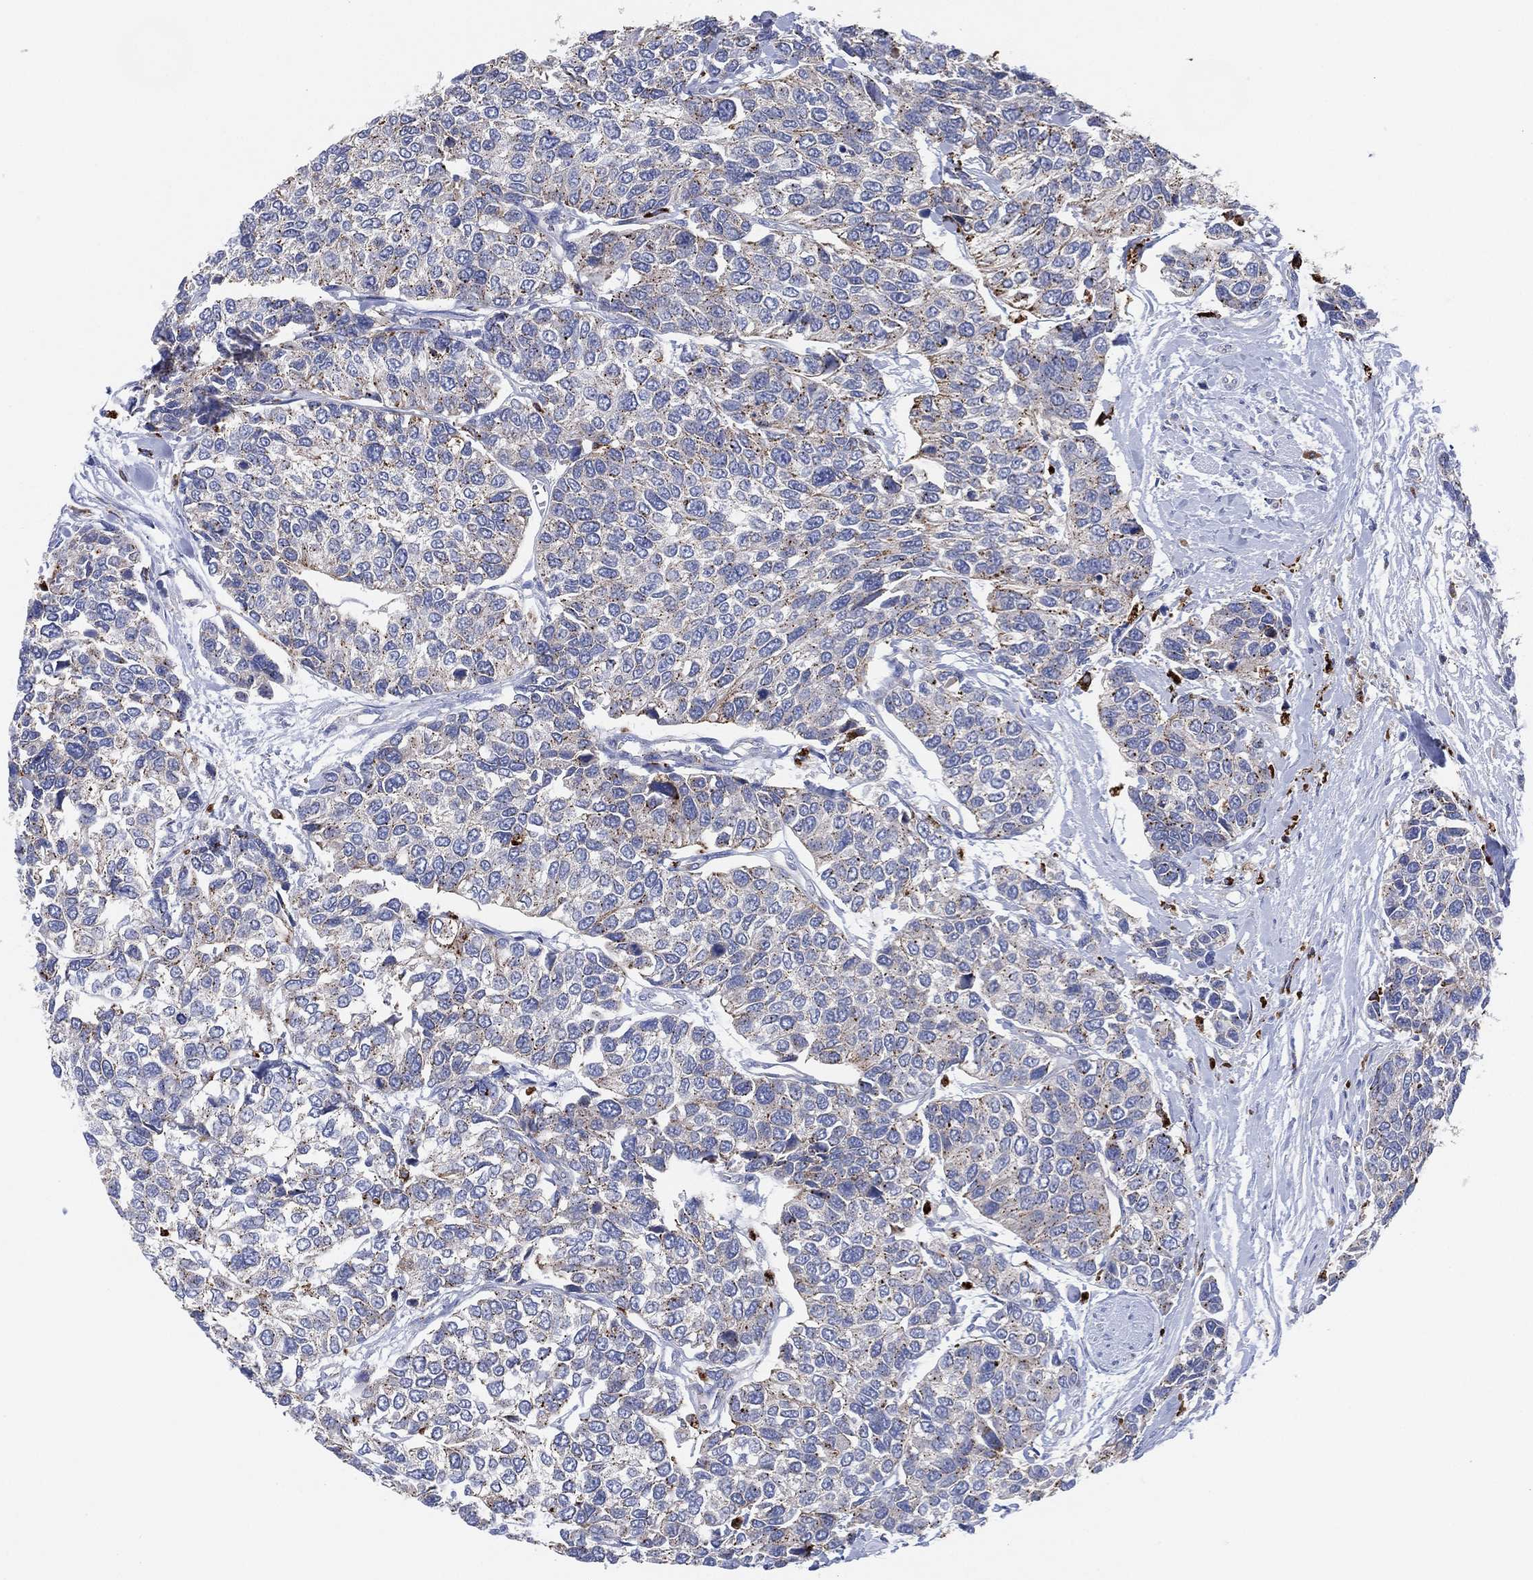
{"staining": {"intensity": "weak", "quantity": "25%-75%", "location": "cytoplasmic/membranous"}, "tissue": "urothelial cancer", "cell_type": "Tumor cells", "image_type": "cancer", "snomed": [{"axis": "morphology", "description": "Urothelial carcinoma, High grade"}, {"axis": "topography", "description": "Urinary bladder"}], "caption": "A micrograph showing weak cytoplasmic/membranous positivity in about 25%-75% of tumor cells in urothelial carcinoma (high-grade), as visualized by brown immunohistochemical staining.", "gene": "GALNS", "patient": {"sex": "male", "age": 77}}